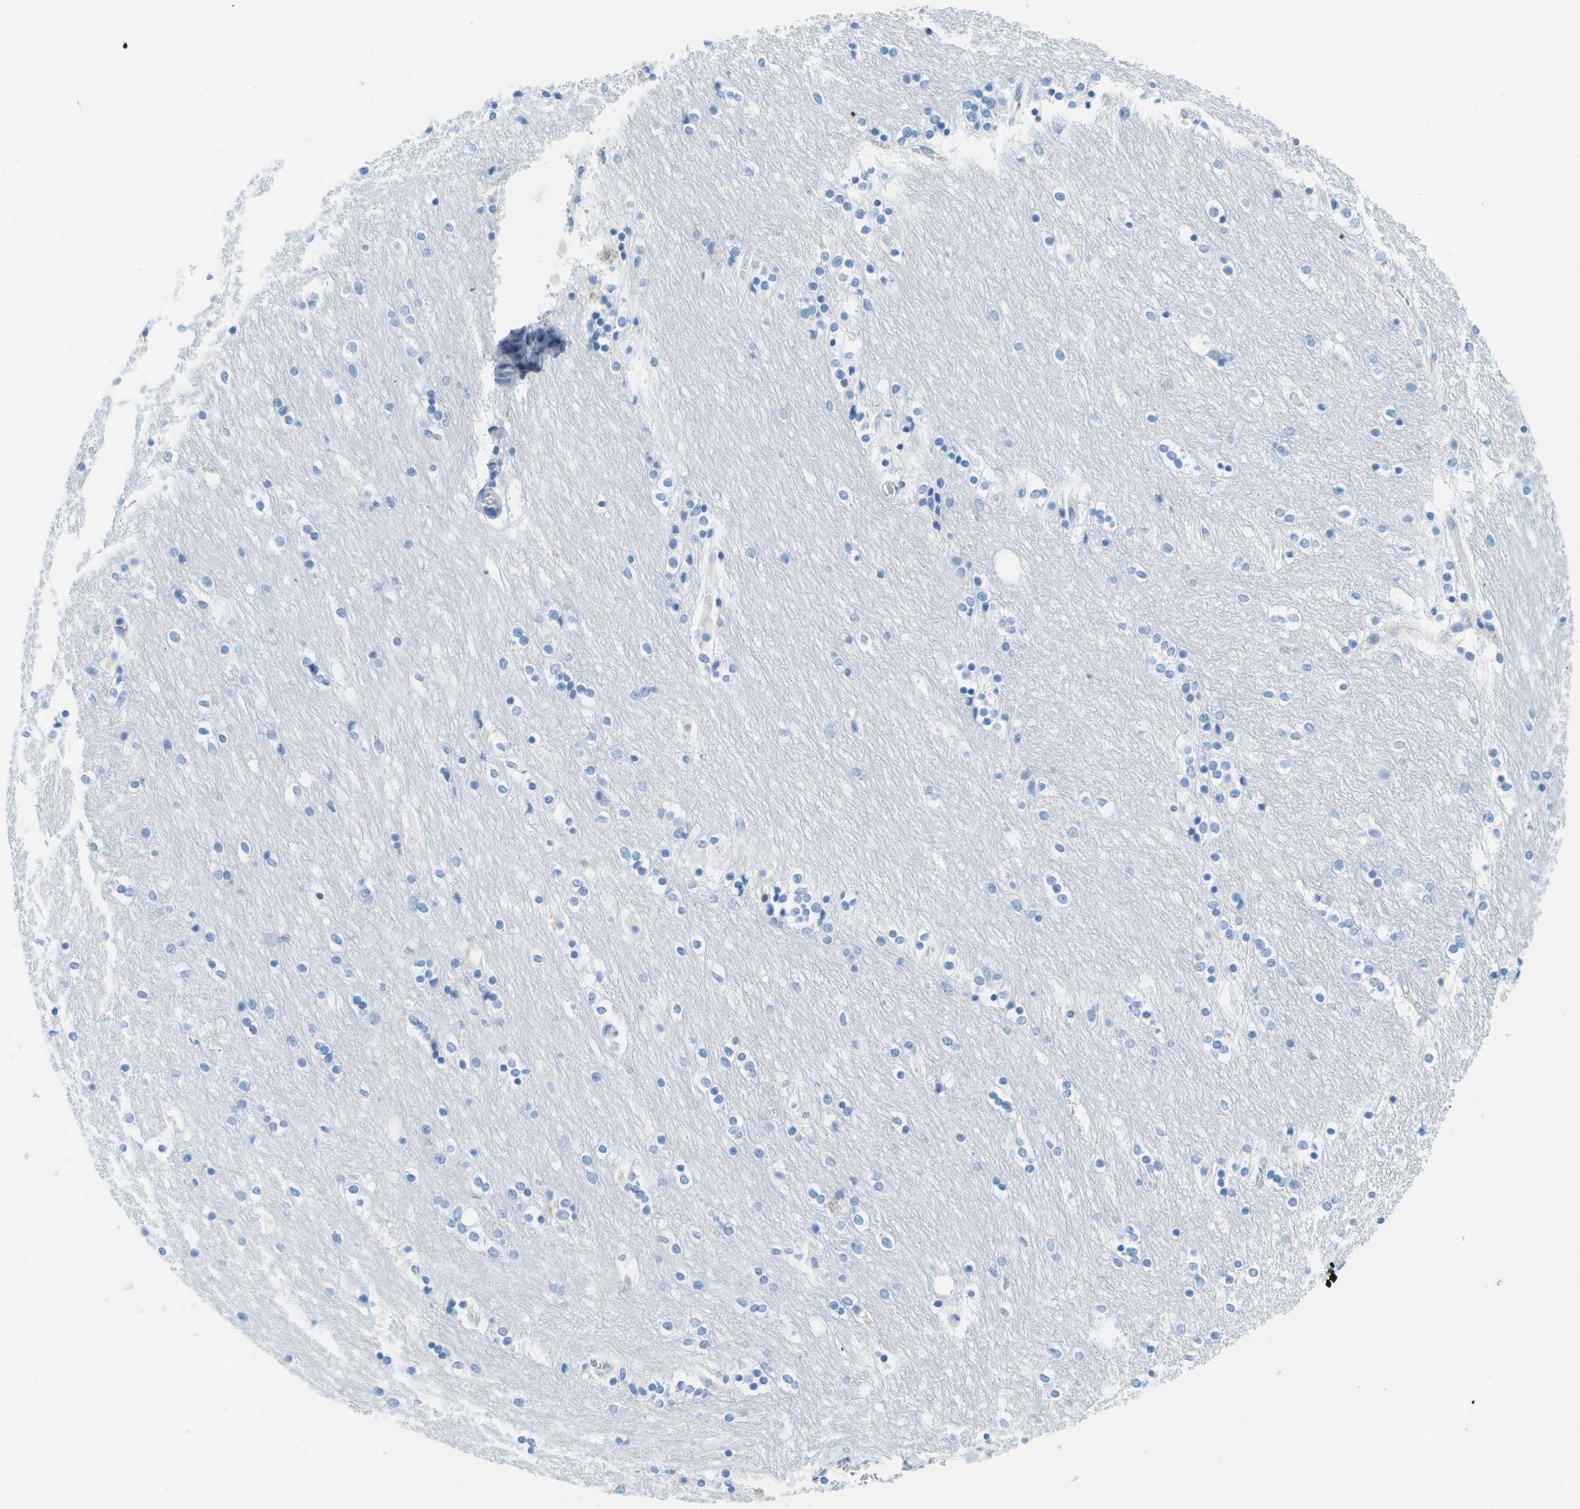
{"staining": {"intensity": "negative", "quantity": "none", "location": "none"}, "tissue": "caudate", "cell_type": "Glial cells", "image_type": "normal", "snomed": [{"axis": "morphology", "description": "Normal tissue, NOS"}, {"axis": "topography", "description": "Lateral ventricle wall"}], "caption": "IHC histopathology image of unremarkable caudate stained for a protein (brown), which reveals no staining in glial cells.", "gene": "CDHR2", "patient": {"sex": "female", "age": 54}}